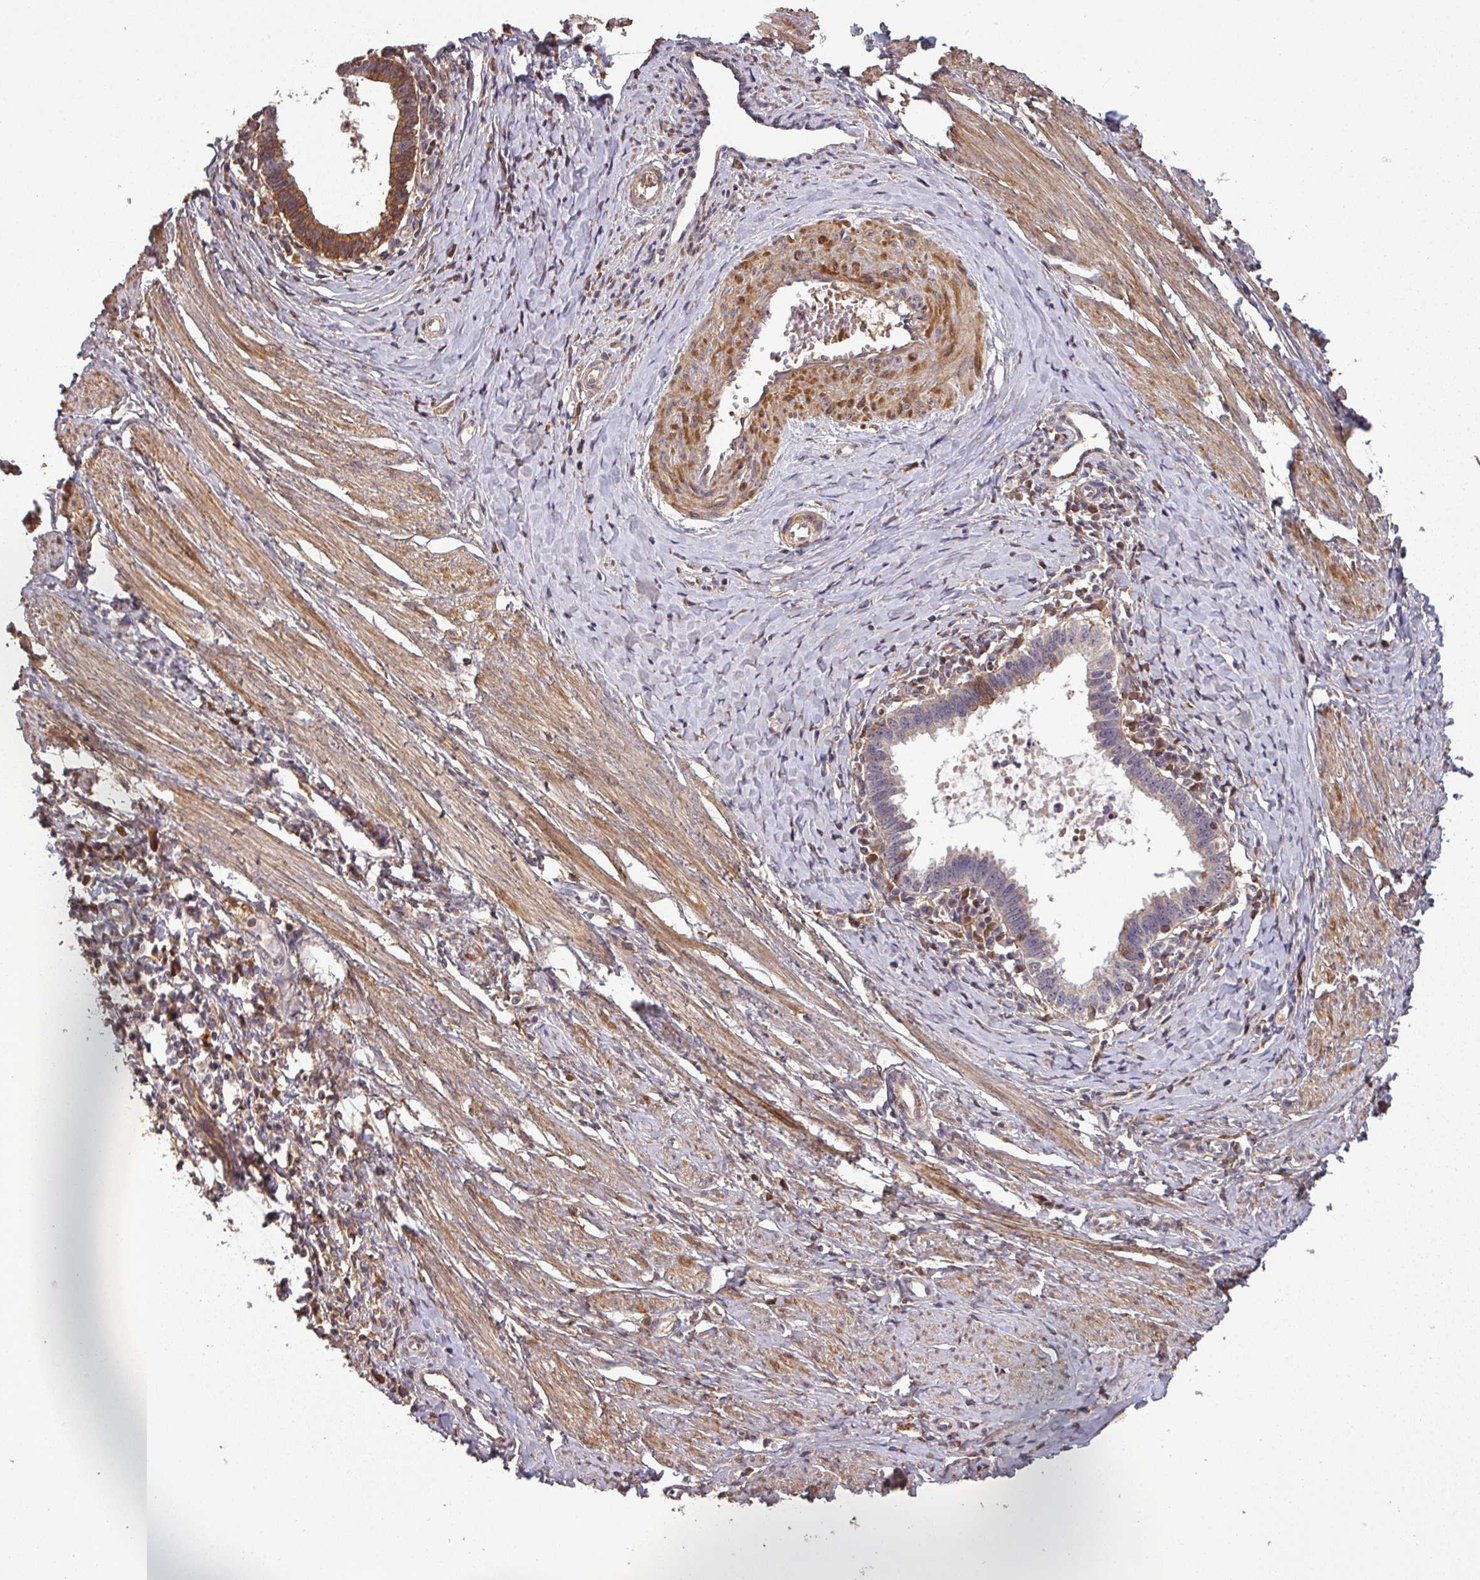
{"staining": {"intensity": "moderate", "quantity": "<25%", "location": "cytoplasmic/membranous"}, "tissue": "cervical cancer", "cell_type": "Tumor cells", "image_type": "cancer", "snomed": [{"axis": "morphology", "description": "Adenocarcinoma, NOS"}, {"axis": "topography", "description": "Cervix"}], "caption": "Protein staining reveals moderate cytoplasmic/membranous positivity in about <25% of tumor cells in cervical adenocarcinoma. The protein is stained brown, and the nuclei are stained in blue (DAB (3,3'-diaminobenzidine) IHC with brightfield microscopy, high magnification).", "gene": "ISLR", "patient": {"sex": "female", "age": 36}}